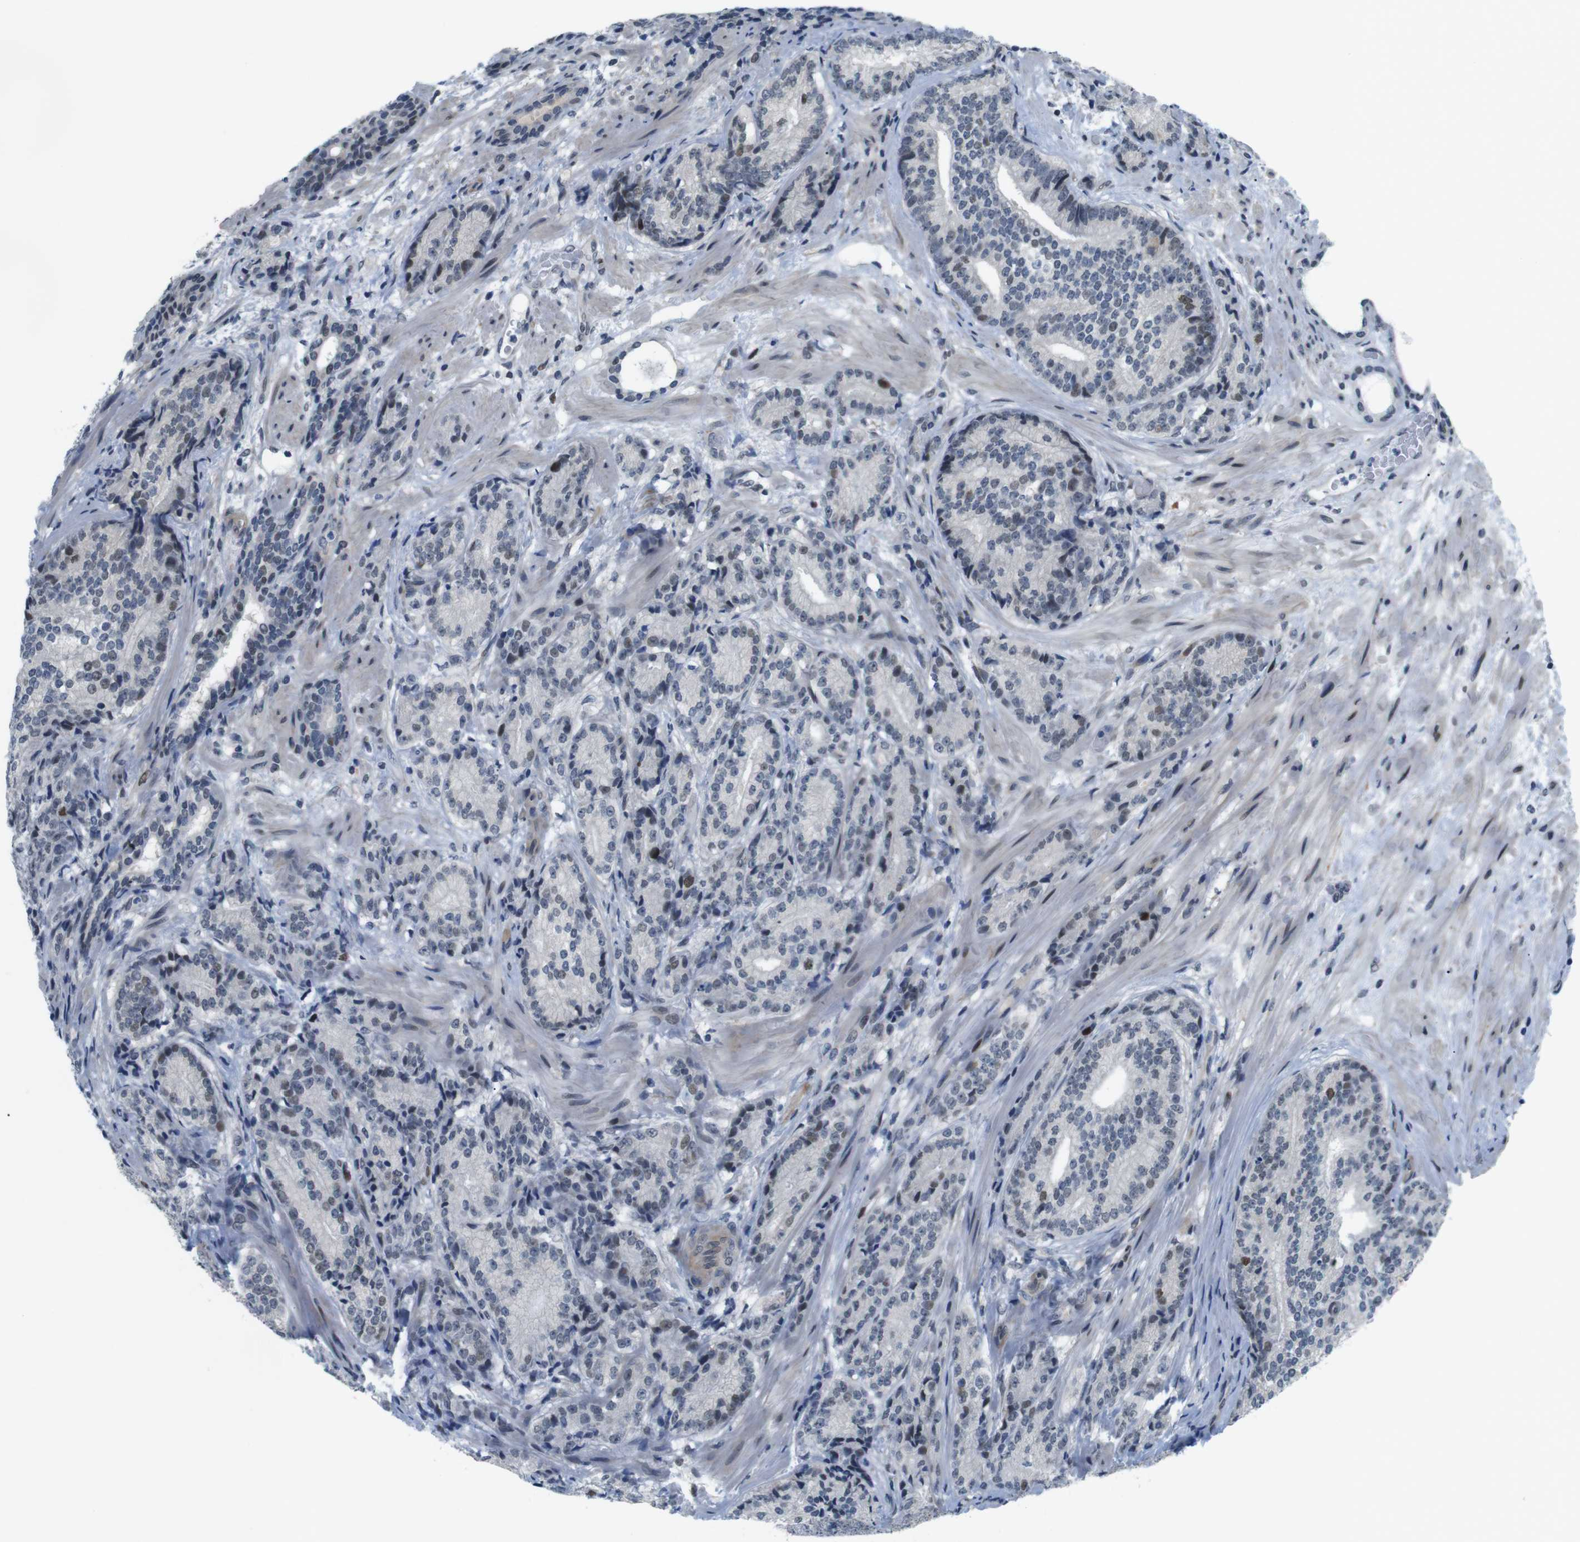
{"staining": {"intensity": "weak", "quantity": "<25%", "location": "nuclear"}, "tissue": "prostate cancer", "cell_type": "Tumor cells", "image_type": "cancer", "snomed": [{"axis": "morphology", "description": "Adenocarcinoma, High grade"}, {"axis": "topography", "description": "Prostate"}], "caption": "Tumor cells are negative for protein expression in human prostate cancer.", "gene": "SMCO2", "patient": {"sex": "male", "age": 61}}